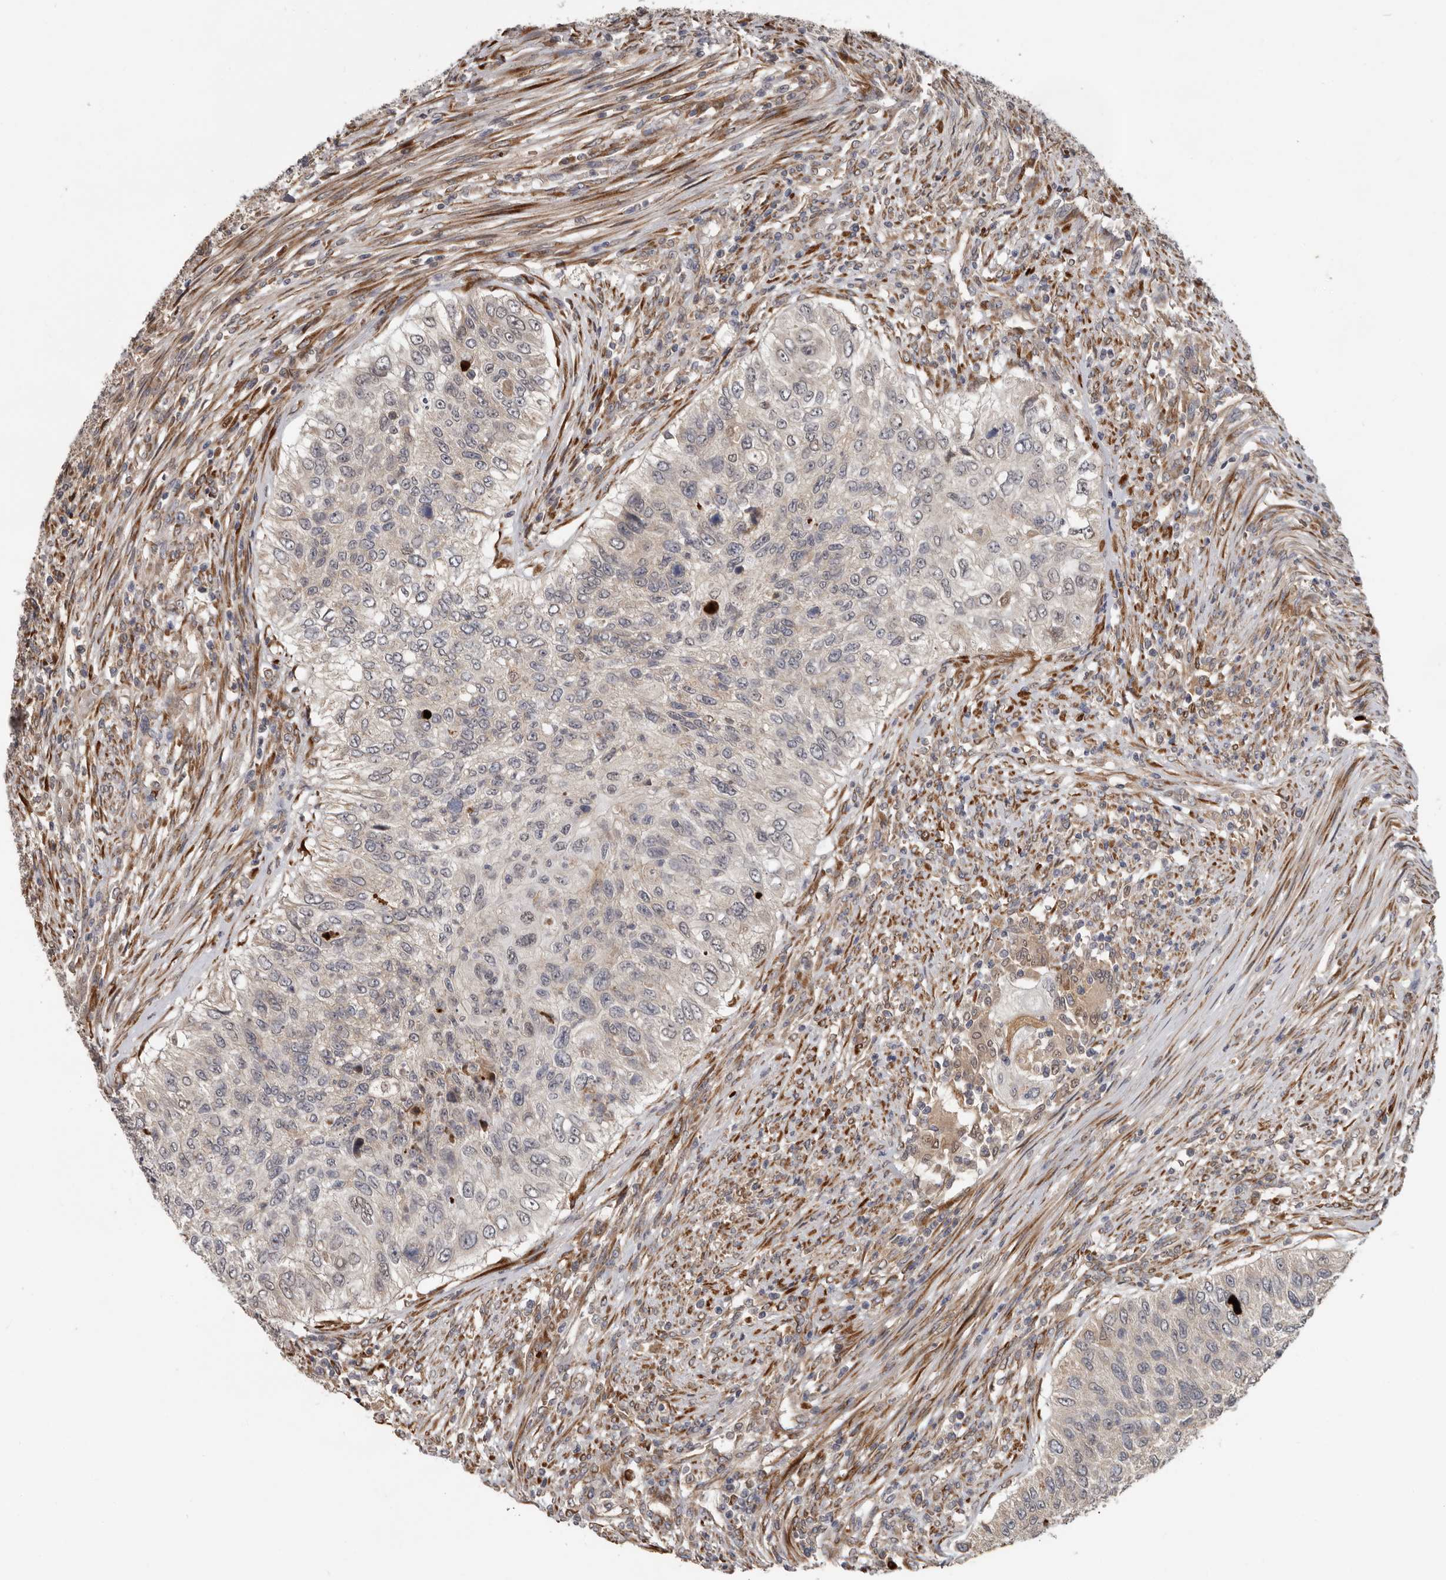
{"staining": {"intensity": "negative", "quantity": "none", "location": "none"}, "tissue": "urothelial cancer", "cell_type": "Tumor cells", "image_type": "cancer", "snomed": [{"axis": "morphology", "description": "Urothelial carcinoma, High grade"}, {"axis": "topography", "description": "Urinary bladder"}], "caption": "Image shows no protein expression in tumor cells of urothelial cancer tissue.", "gene": "MTF1", "patient": {"sex": "female", "age": 60}}